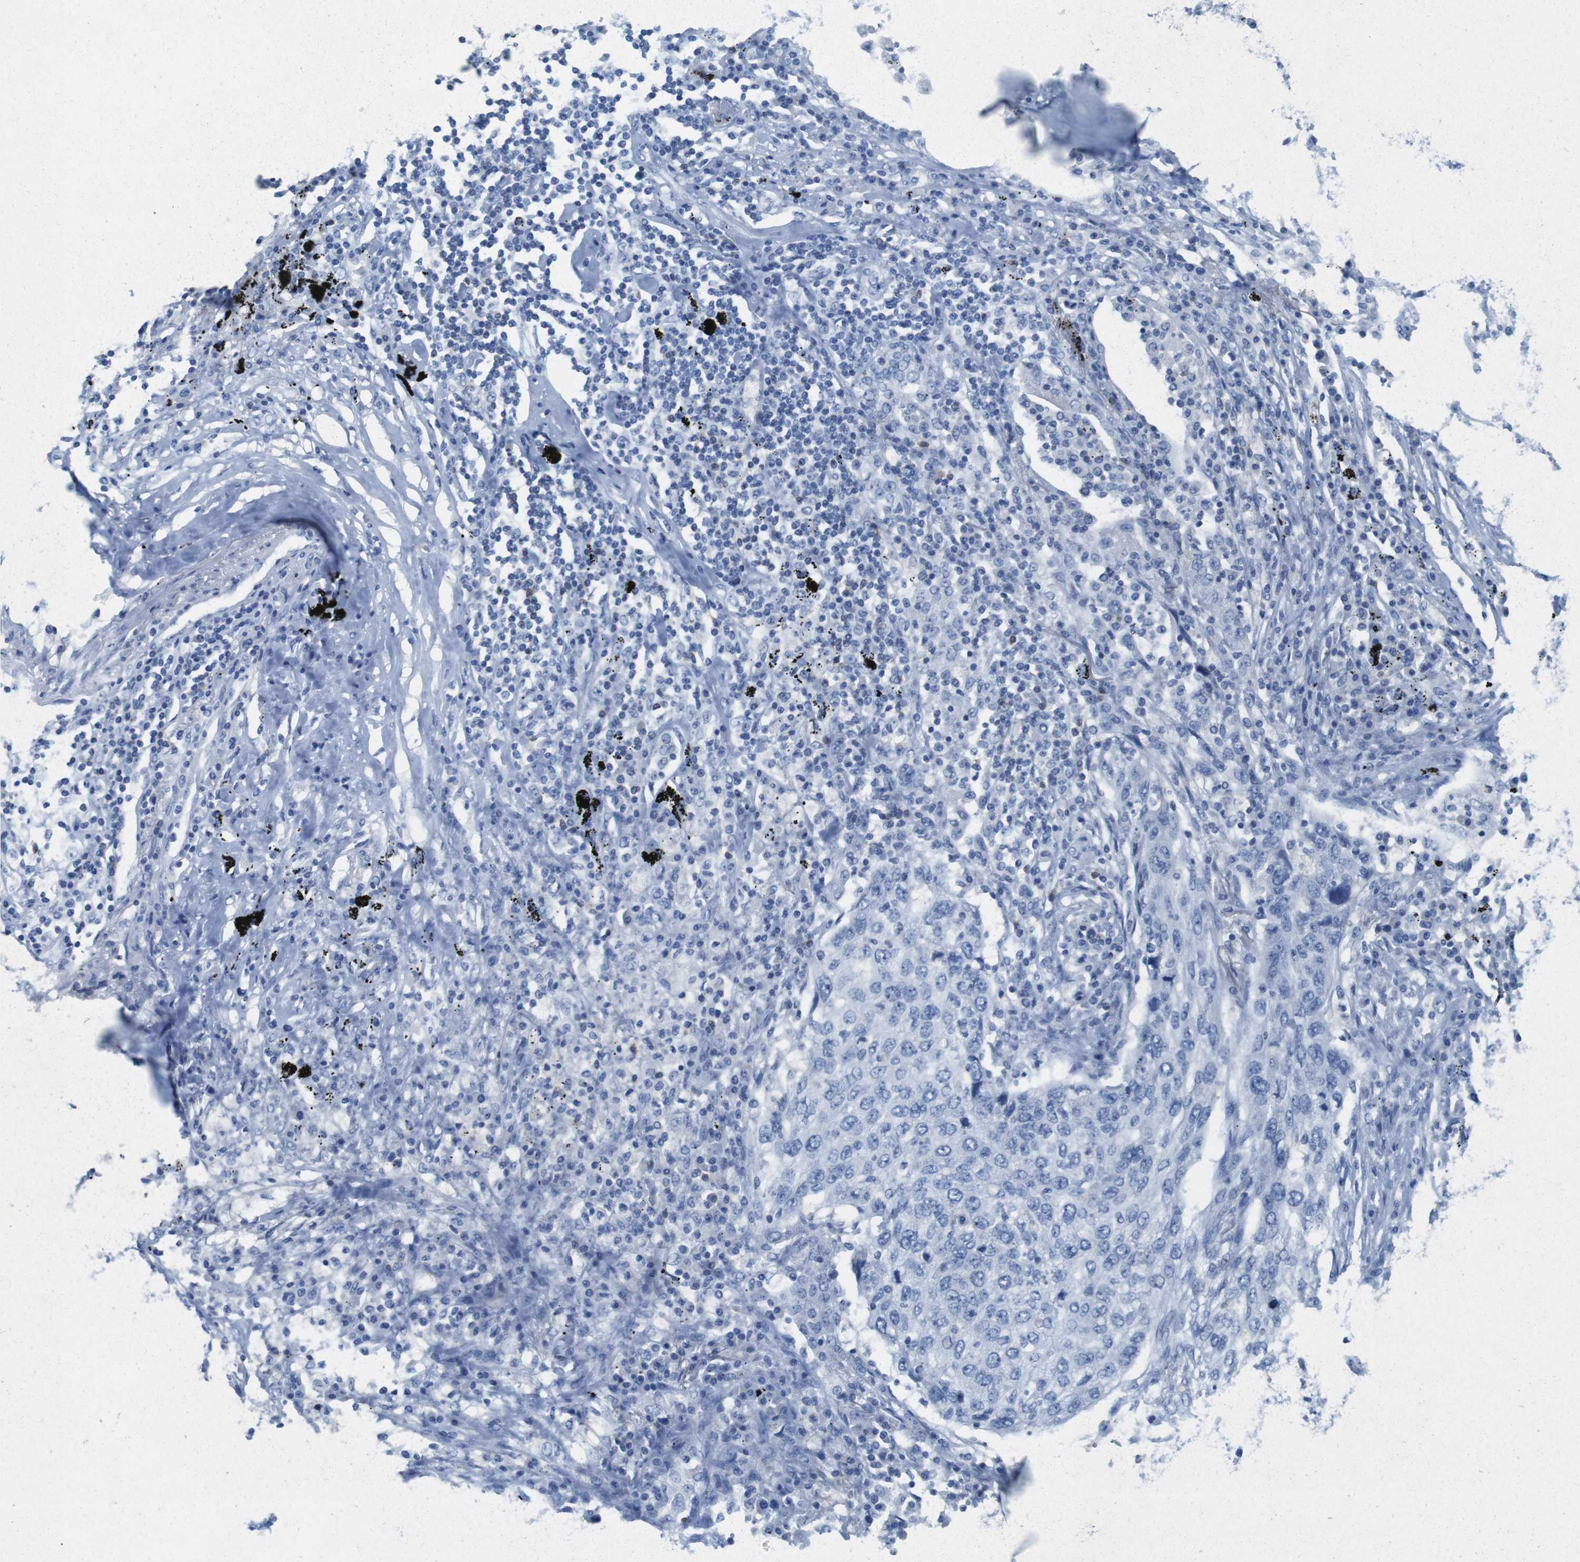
{"staining": {"intensity": "negative", "quantity": "none", "location": "none"}, "tissue": "lung cancer", "cell_type": "Tumor cells", "image_type": "cancer", "snomed": [{"axis": "morphology", "description": "Squamous cell carcinoma, NOS"}, {"axis": "topography", "description": "Lung"}], "caption": "Immunohistochemistry micrograph of human lung cancer stained for a protein (brown), which reveals no expression in tumor cells. (Stains: DAB (3,3'-diaminobenzidine) immunohistochemistry with hematoxylin counter stain, Microscopy: brightfield microscopy at high magnification).", "gene": "CD5", "patient": {"sex": "female", "age": 63}}